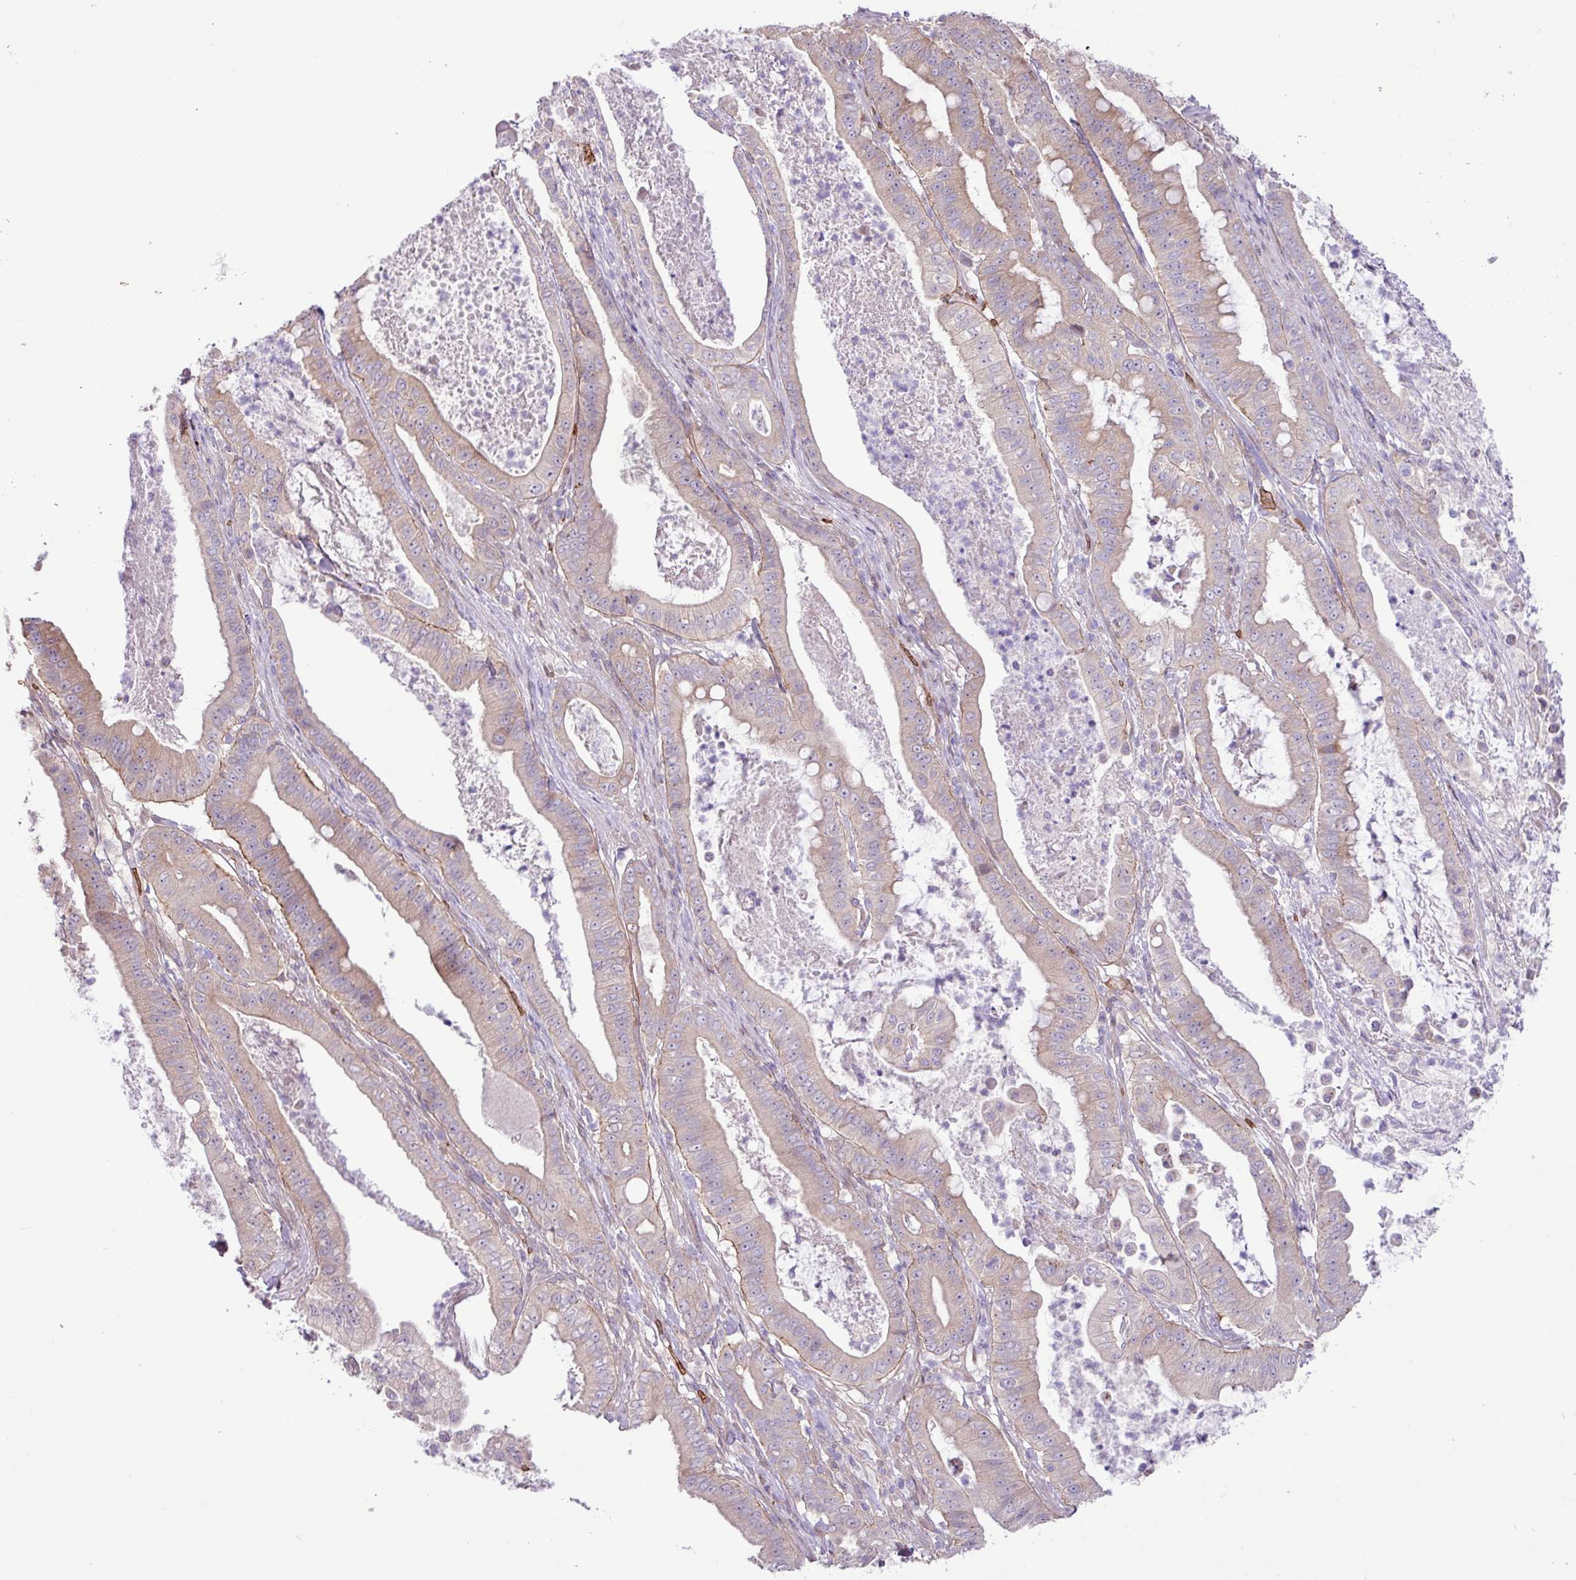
{"staining": {"intensity": "weak", "quantity": "25%-75%", "location": "cytoplasmic/membranous"}, "tissue": "pancreatic cancer", "cell_type": "Tumor cells", "image_type": "cancer", "snomed": [{"axis": "morphology", "description": "Adenocarcinoma, NOS"}, {"axis": "topography", "description": "Pancreas"}], "caption": "The image exhibits a brown stain indicating the presence of a protein in the cytoplasmic/membranous of tumor cells in pancreatic adenocarcinoma.", "gene": "RAD21L1", "patient": {"sex": "male", "age": 71}}